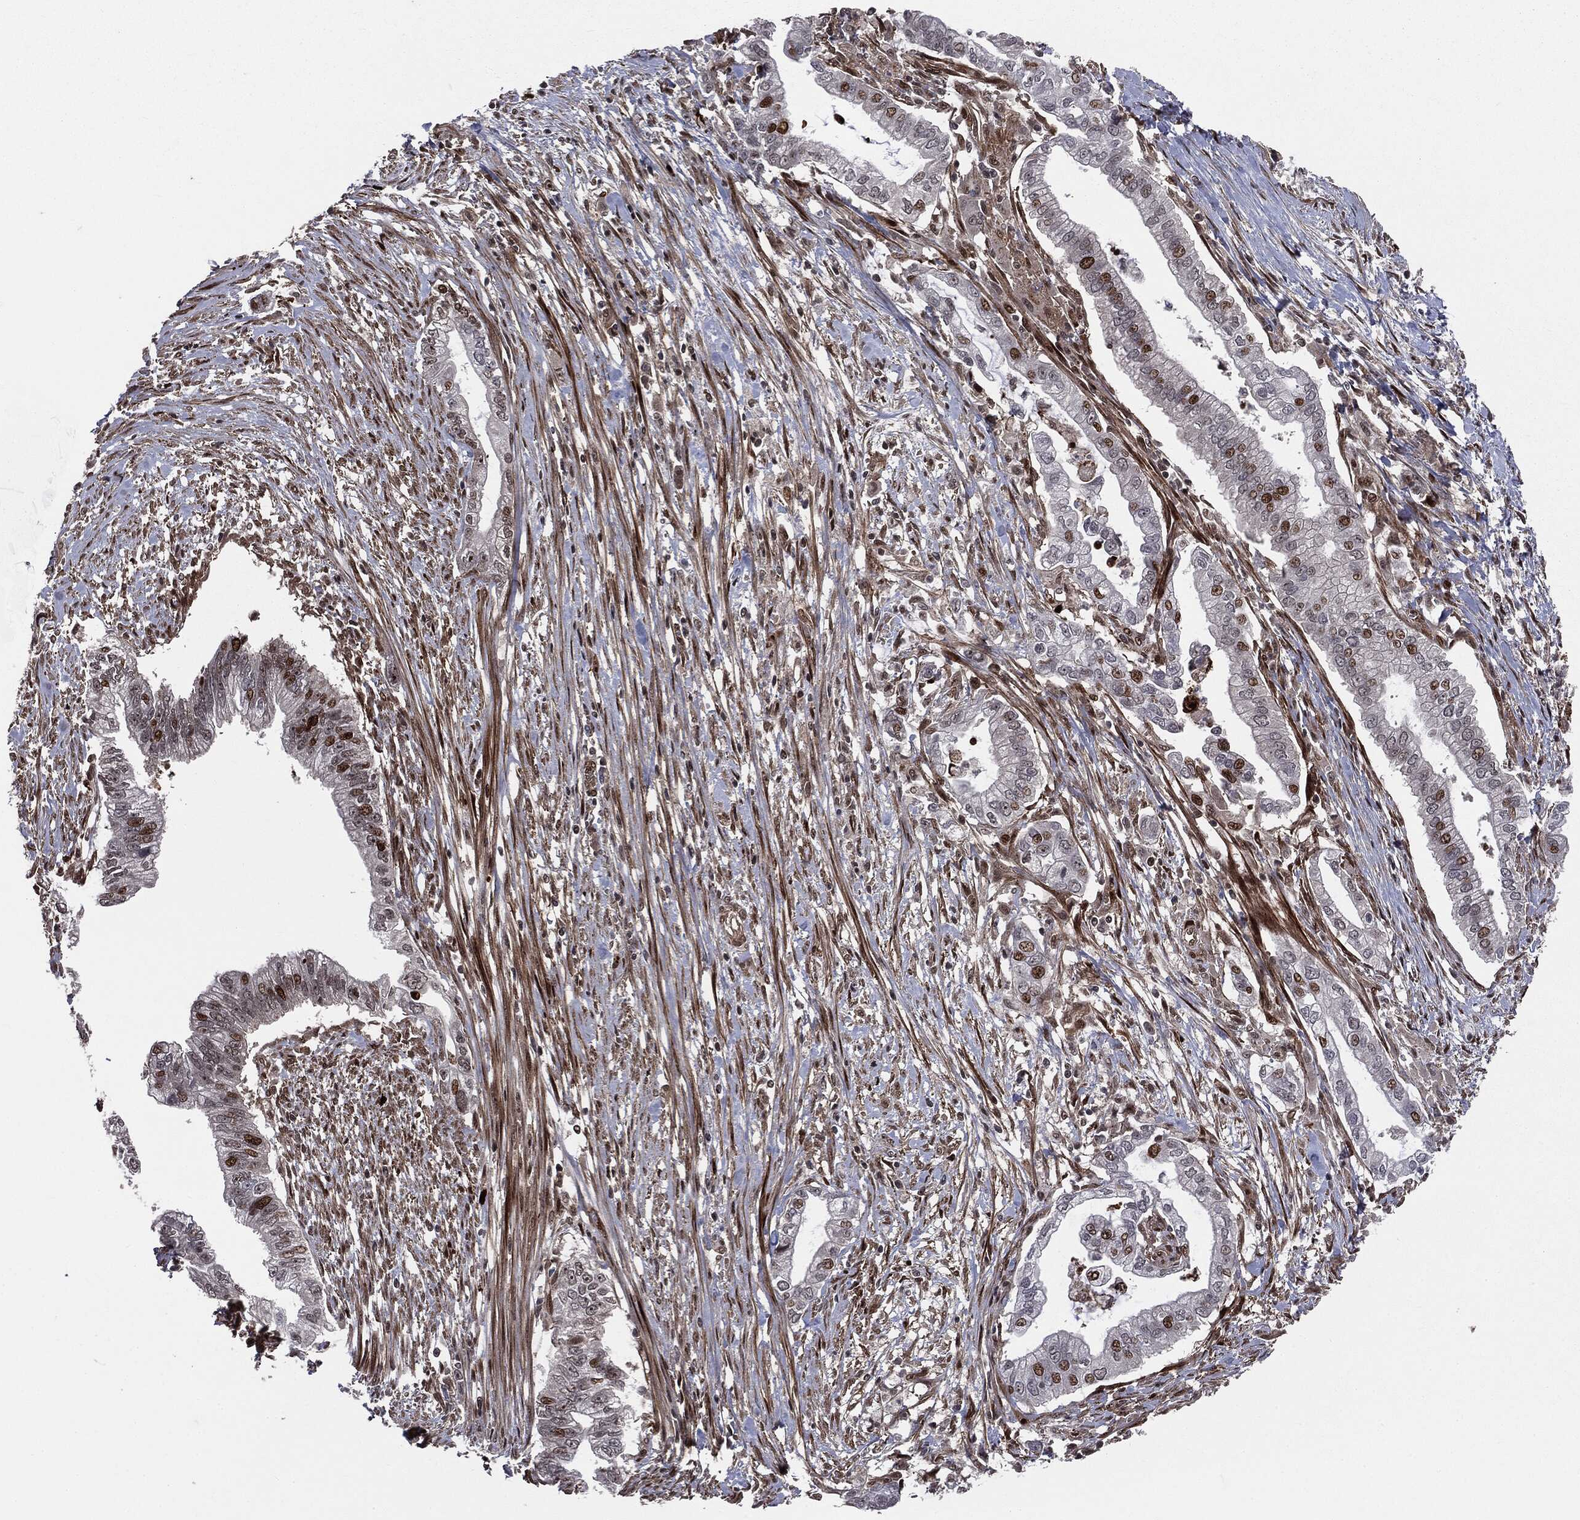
{"staining": {"intensity": "strong", "quantity": "<25%", "location": "nuclear"}, "tissue": "pancreatic cancer", "cell_type": "Tumor cells", "image_type": "cancer", "snomed": [{"axis": "morphology", "description": "Adenocarcinoma, NOS"}, {"axis": "topography", "description": "Pancreas"}], "caption": "Human pancreatic cancer stained with a protein marker displays strong staining in tumor cells.", "gene": "SMAD4", "patient": {"sex": "male", "age": 70}}